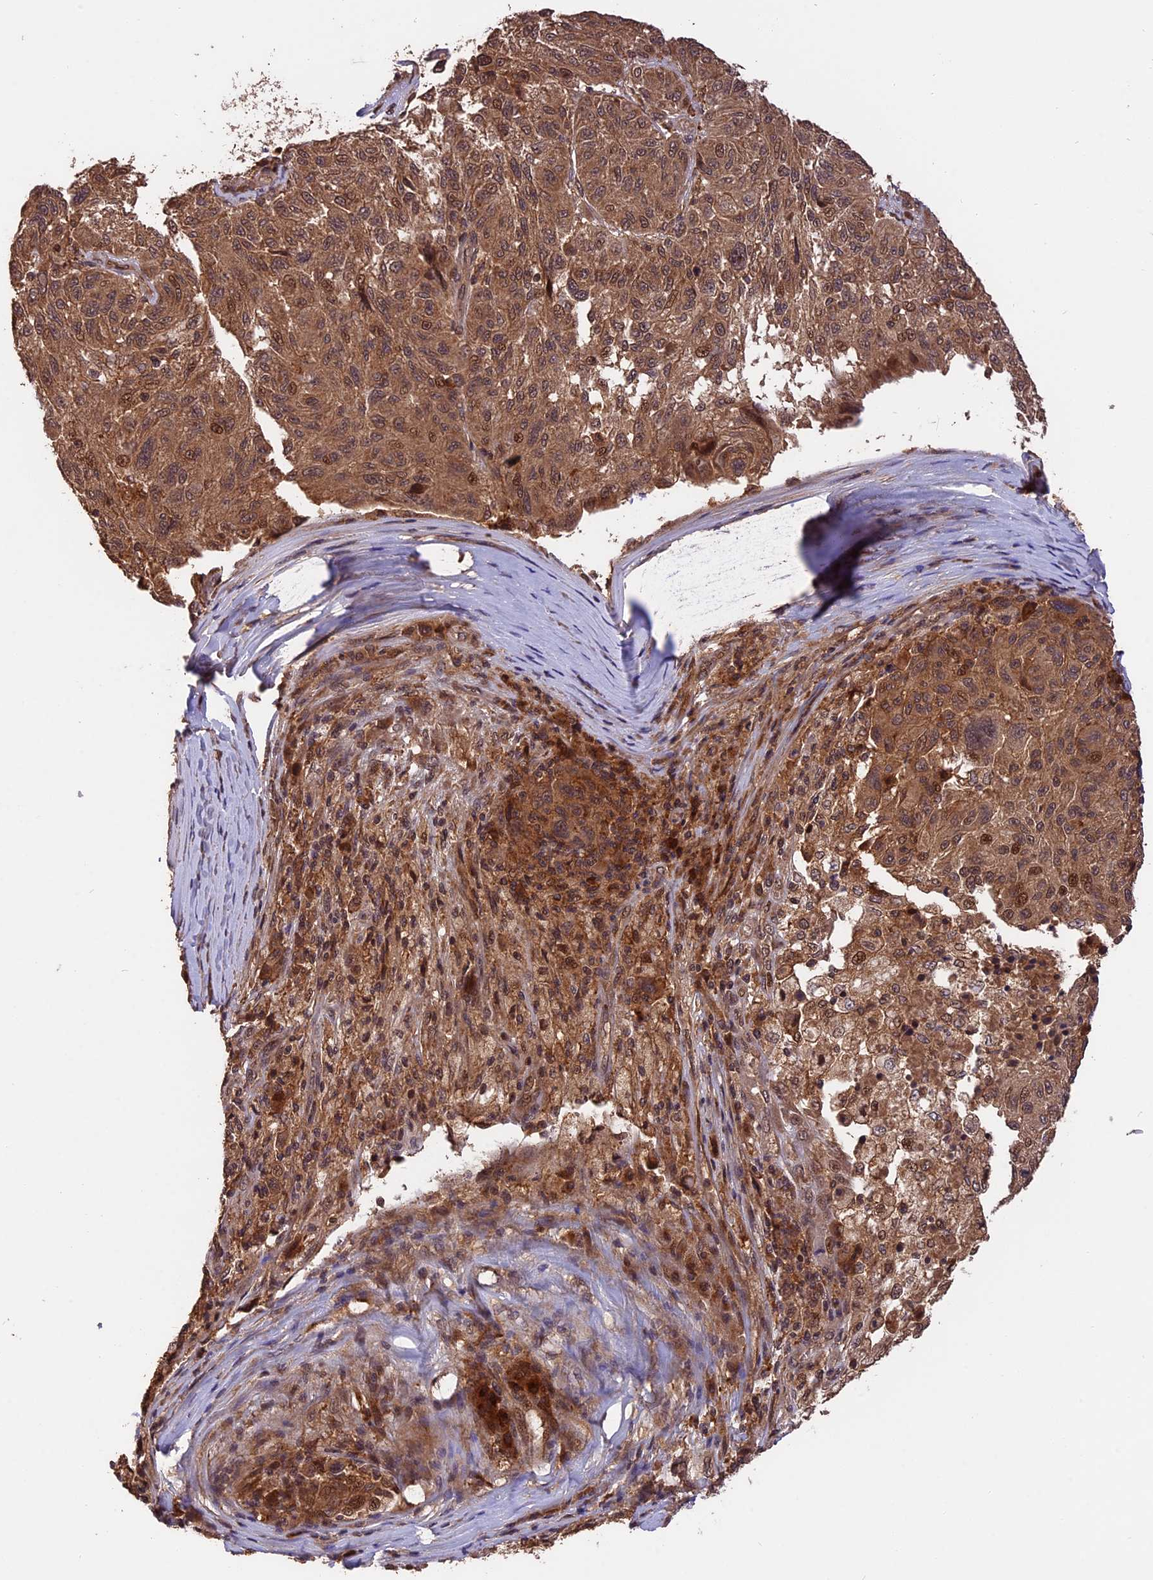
{"staining": {"intensity": "moderate", "quantity": ">75%", "location": "cytoplasmic/membranous,nuclear"}, "tissue": "melanoma", "cell_type": "Tumor cells", "image_type": "cancer", "snomed": [{"axis": "morphology", "description": "Malignant melanoma, NOS"}, {"axis": "topography", "description": "Skin"}], "caption": "IHC (DAB (3,3'-diaminobenzidine)) staining of malignant melanoma displays moderate cytoplasmic/membranous and nuclear protein staining in about >75% of tumor cells.", "gene": "ESCO1", "patient": {"sex": "male", "age": 53}}